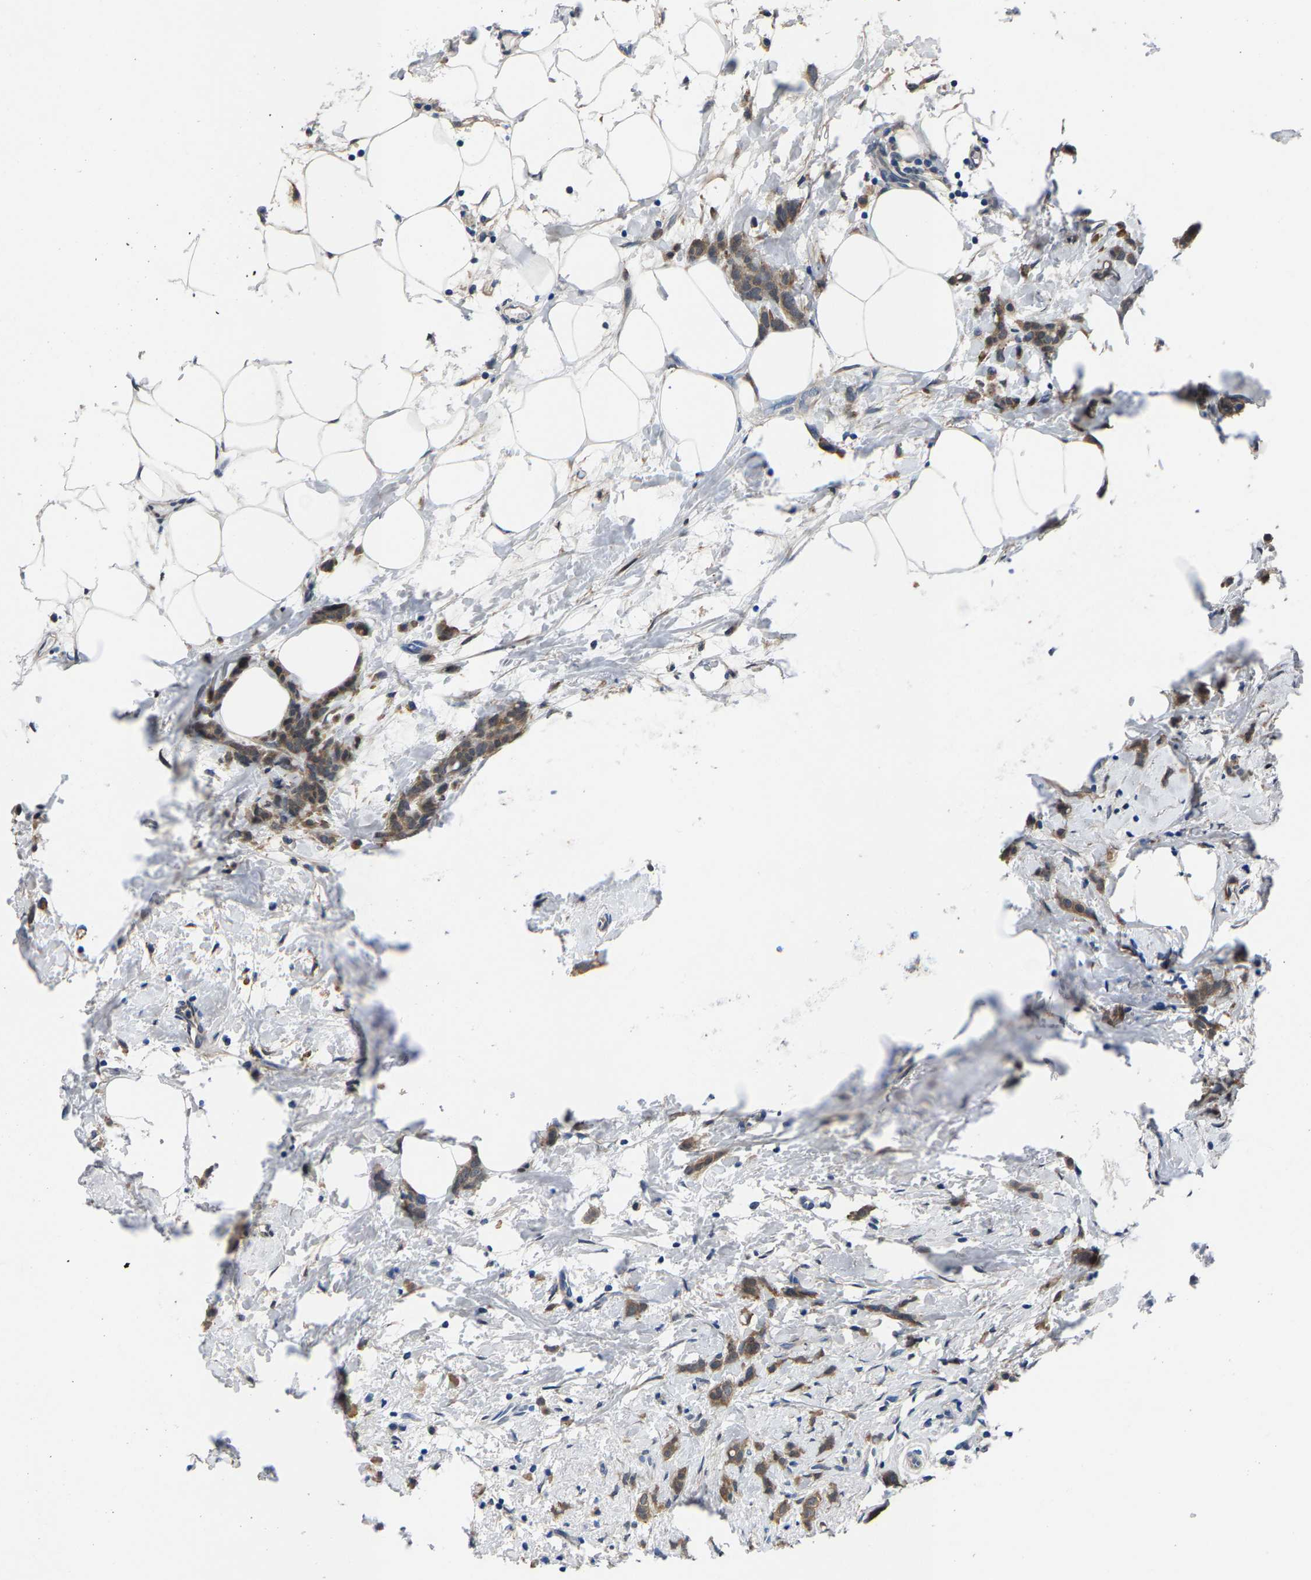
{"staining": {"intensity": "moderate", "quantity": ">75%", "location": "cytoplasmic/membranous"}, "tissue": "breast cancer", "cell_type": "Tumor cells", "image_type": "cancer", "snomed": [{"axis": "morphology", "description": "Lobular carcinoma, in situ"}, {"axis": "morphology", "description": "Lobular carcinoma"}, {"axis": "topography", "description": "Breast"}], "caption": "Breast cancer stained for a protein exhibits moderate cytoplasmic/membranous positivity in tumor cells. (DAB (3,3'-diaminobenzidine) IHC, brown staining for protein, blue staining for nuclei).", "gene": "SSH3", "patient": {"sex": "female", "age": 41}}